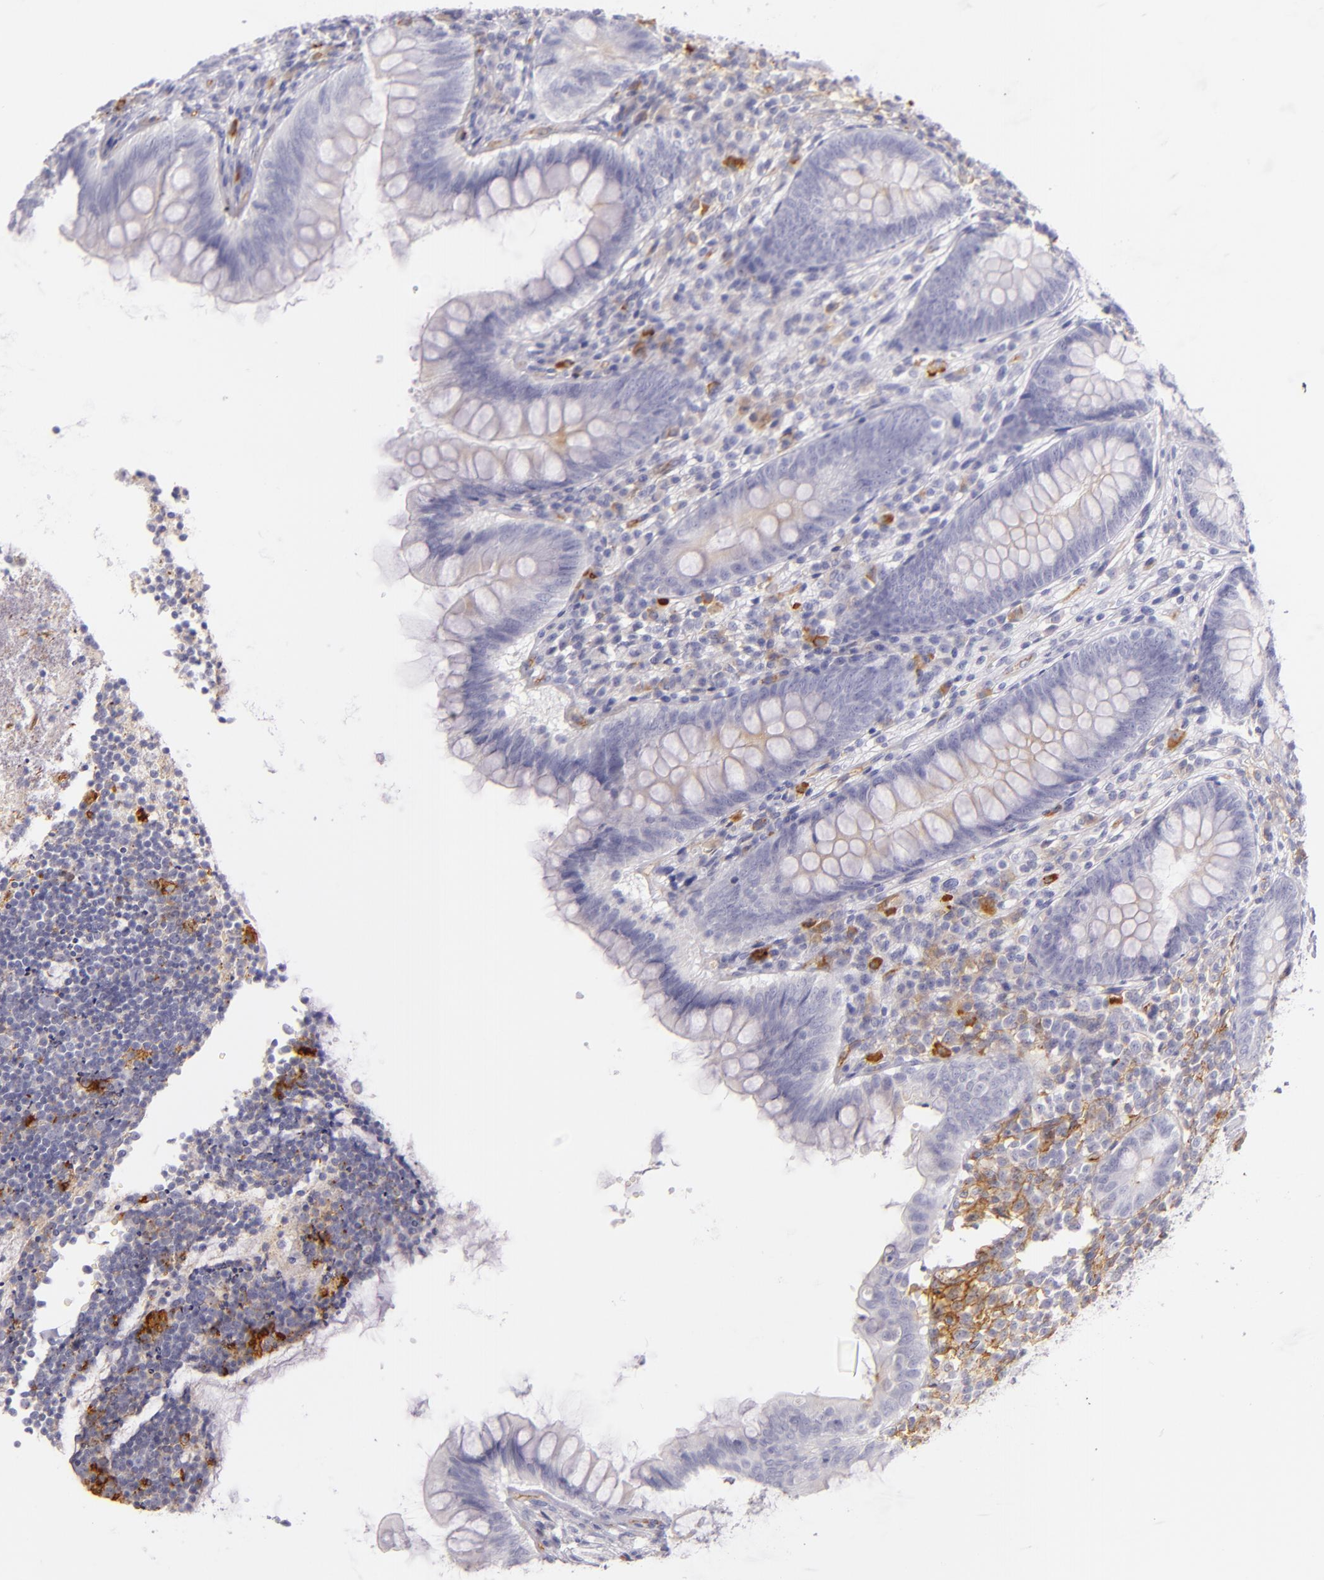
{"staining": {"intensity": "negative", "quantity": "none", "location": "none"}, "tissue": "appendix", "cell_type": "Glandular cells", "image_type": "normal", "snomed": [{"axis": "morphology", "description": "Normal tissue, NOS"}, {"axis": "topography", "description": "Appendix"}], "caption": "Immunohistochemistry (IHC) micrograph of unremarkable human appendix stained for a protein (brown), which exhibits no staining in glandular cells. The staining was performed using DAB to visualize the protein expression in brown, while the nuclei were stained in blue with hematoxylin (Magnification: 20x).", "gene": "ICAM1", "patient": {"sex": "female", "age": 66}}